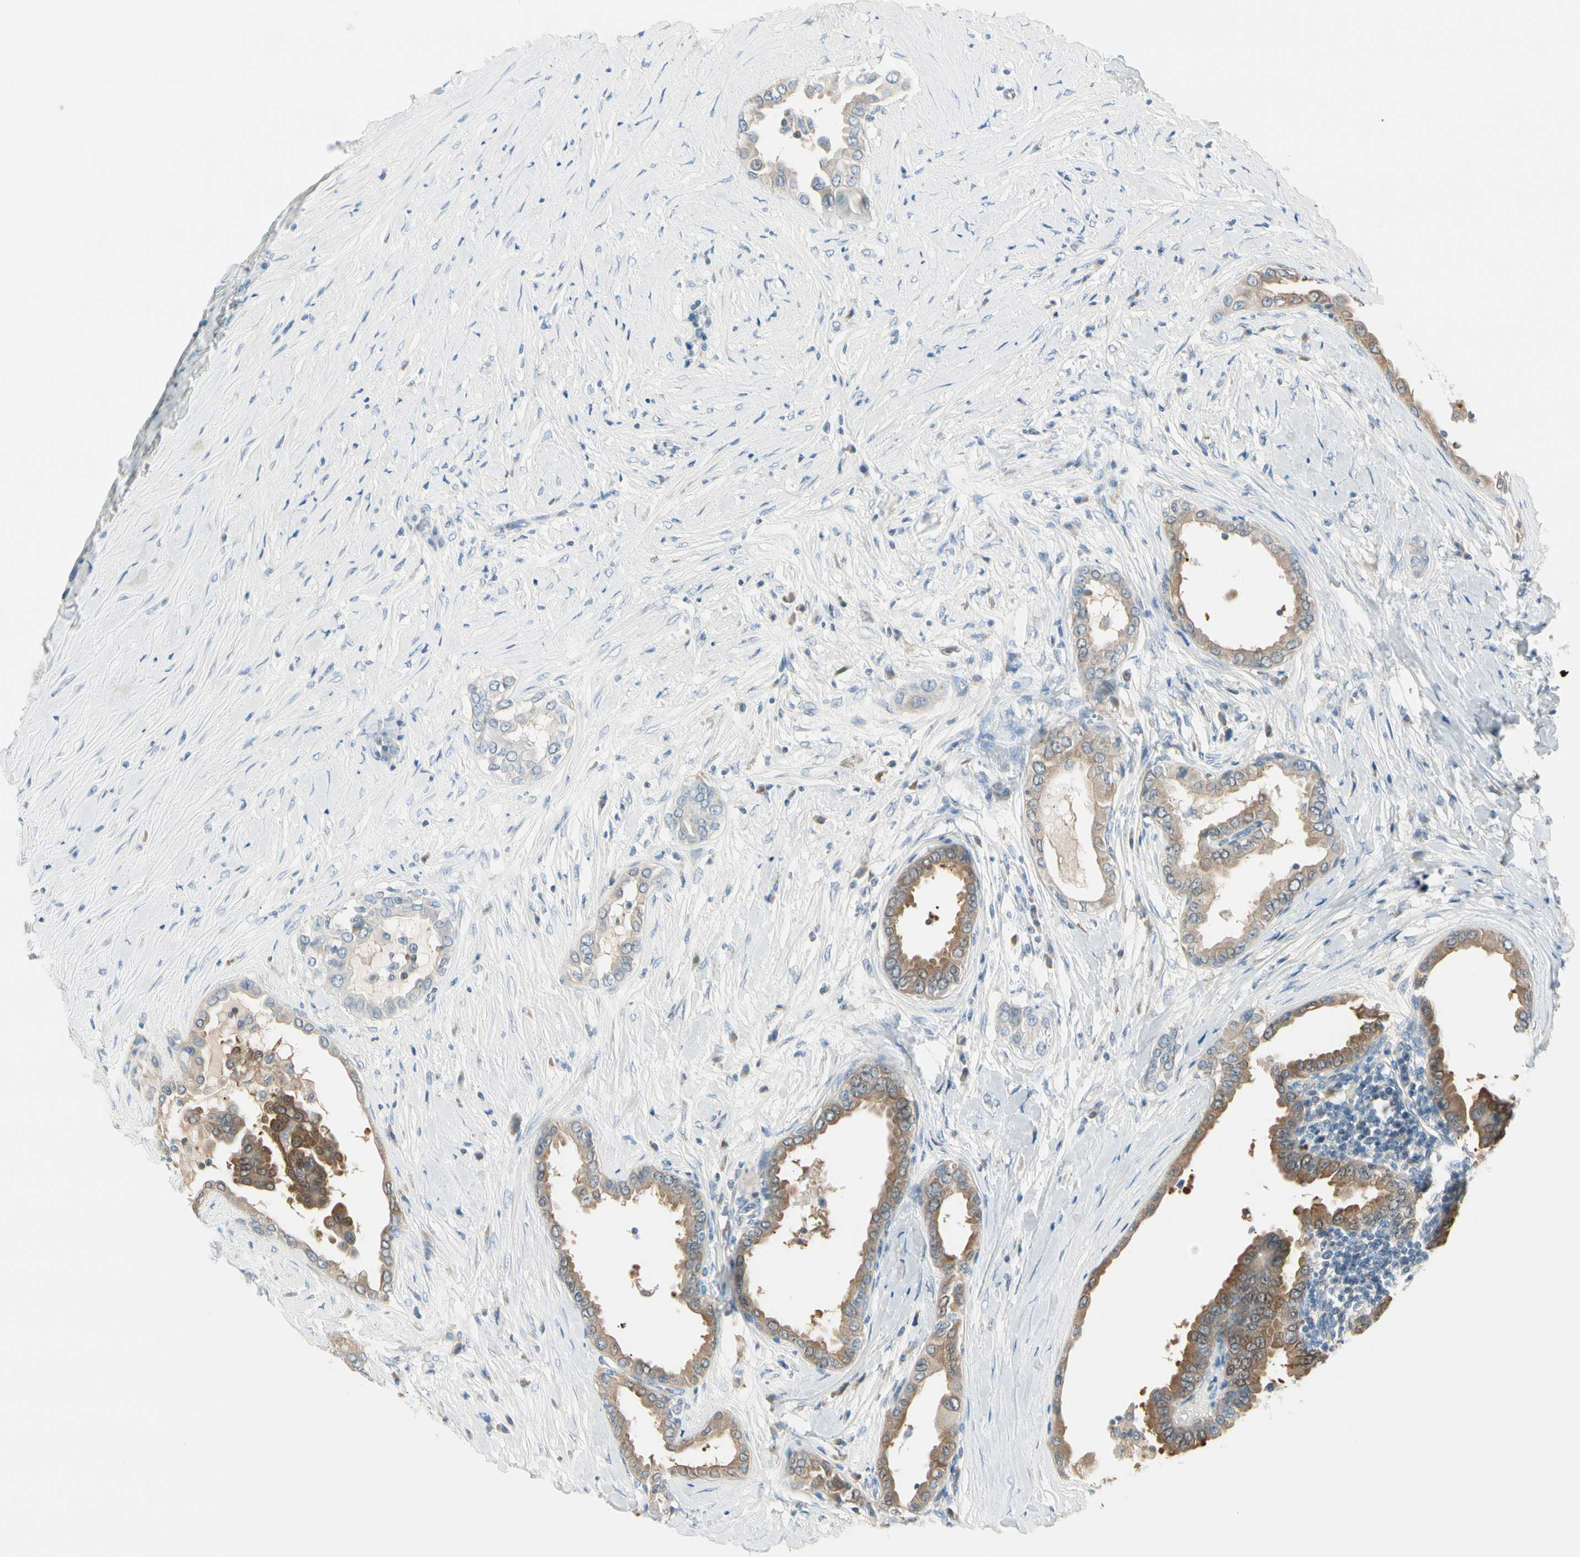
{"staining": {"intensity": "moderate", "quantity": "25%-75%", "location": "cytoplasmic/membranous"}, "tissue": "thyroid cancer", "cell_type": "Tumor cells", "image_type": "cancer", "snomed": [{"axis": "morphology", "description": "Papillary adenocarcinoma, NOS"}, {"axis": "topography", "description": "Thyroid gland"}], "caption": "This is an image of immunohistochemistry (IHC) staining of thyroid cancer, which shows moderate expression in the cytoplasmic/membranous of tumor cells.", "gene": "PEBP1", "patient": {"sex": "male", "age": 33}}